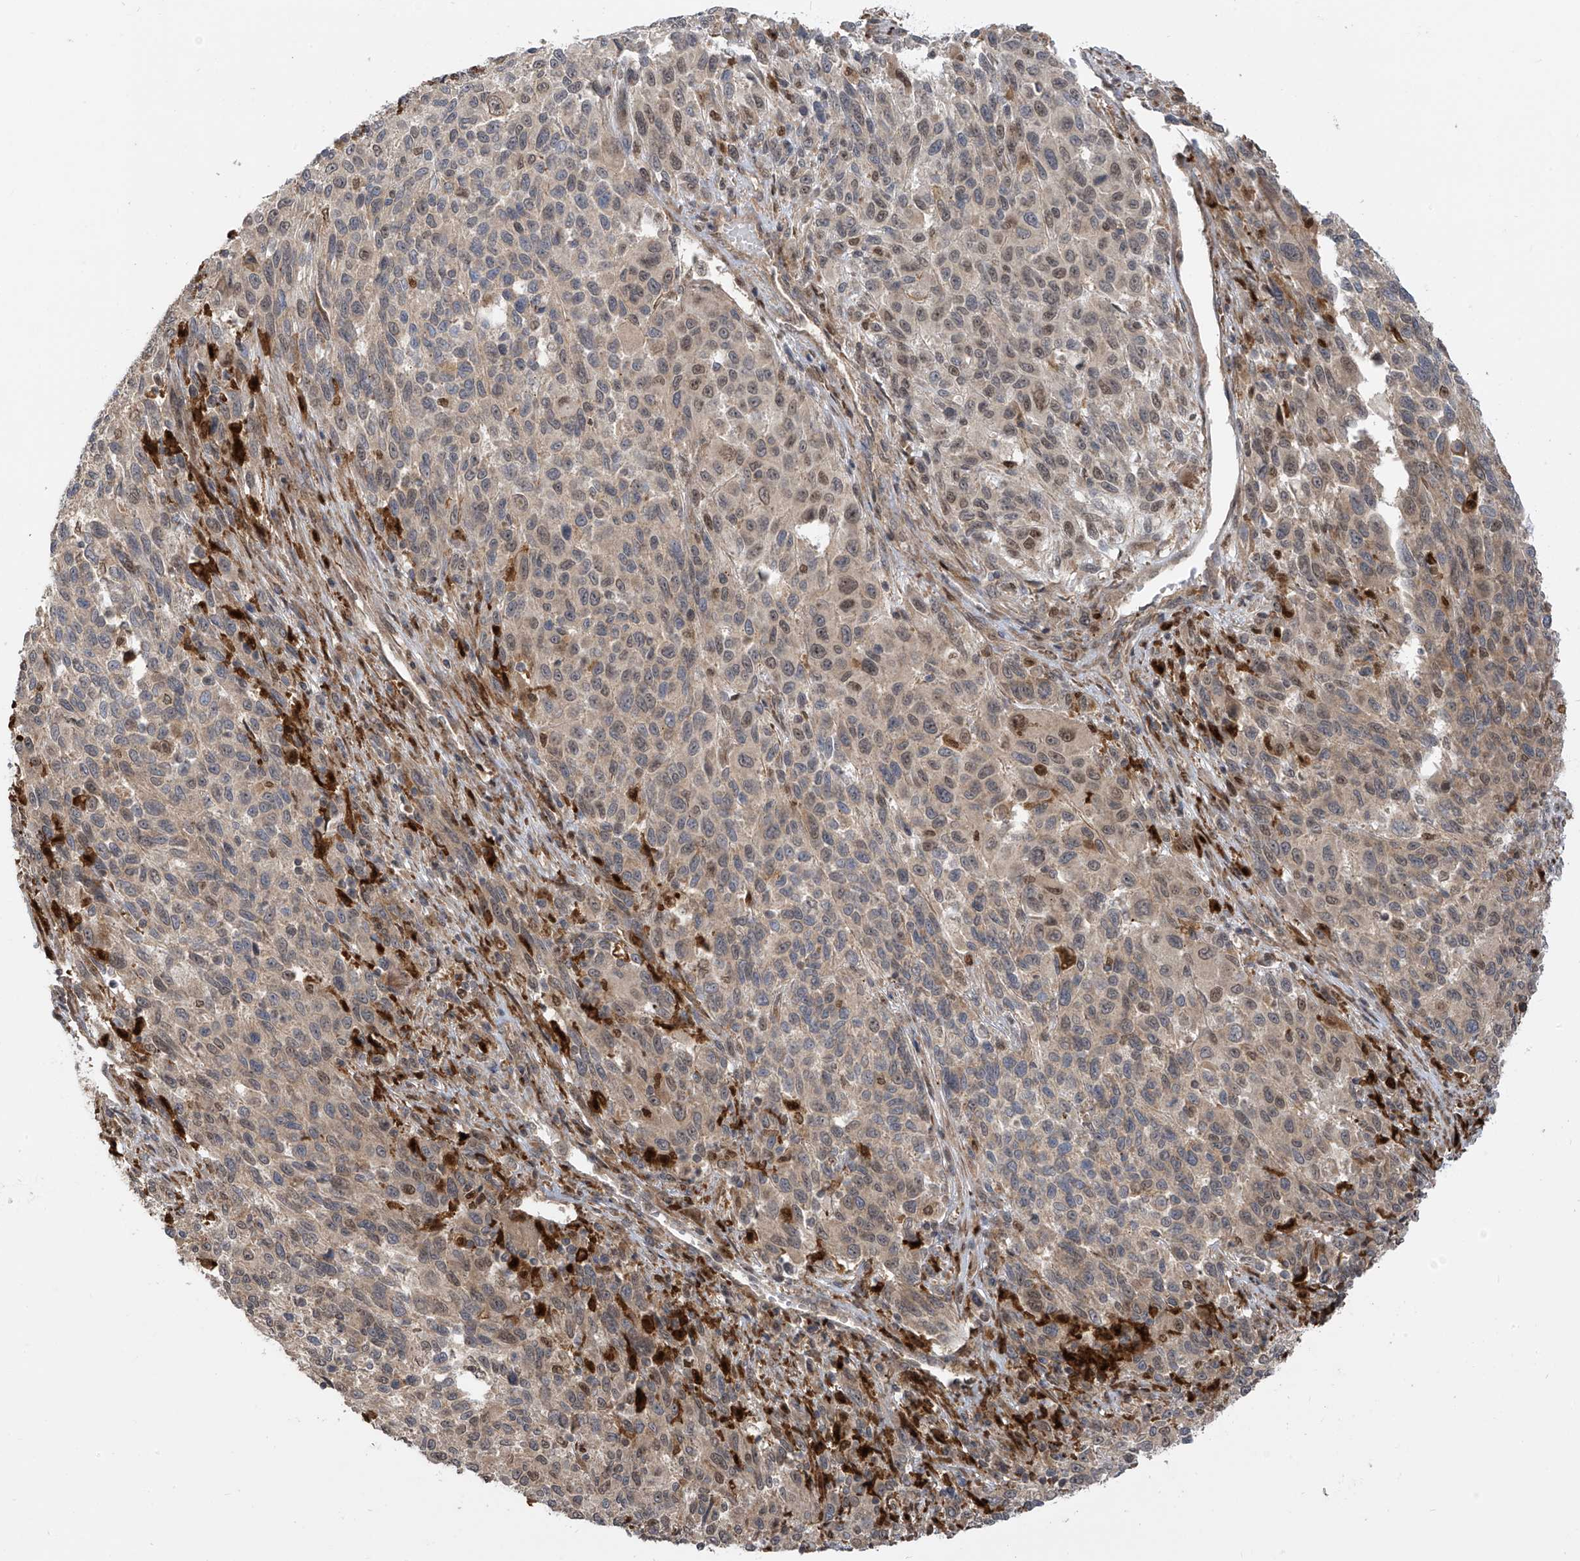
{"staining": {"intensity": "weak", "quantity": "<25%", "location": "cytoplasmic/membranous,nuclear"}, "tissue": "melanoma", "cell_type": "Tumor cells", "image_type": "cancer", "snomed": [{"axis": "morphology", "description": "Malignant melanoma, Metastatic site"}, {"axis": "topography", "description": "Lymph node"}], "caption": "Malignant melanoma (metastatic site) was stained to show a protein in brown. There is no significant expression in tumor cells.", "gene": "ATAD2B", "patient": {"sex": "male", "age": 61}}